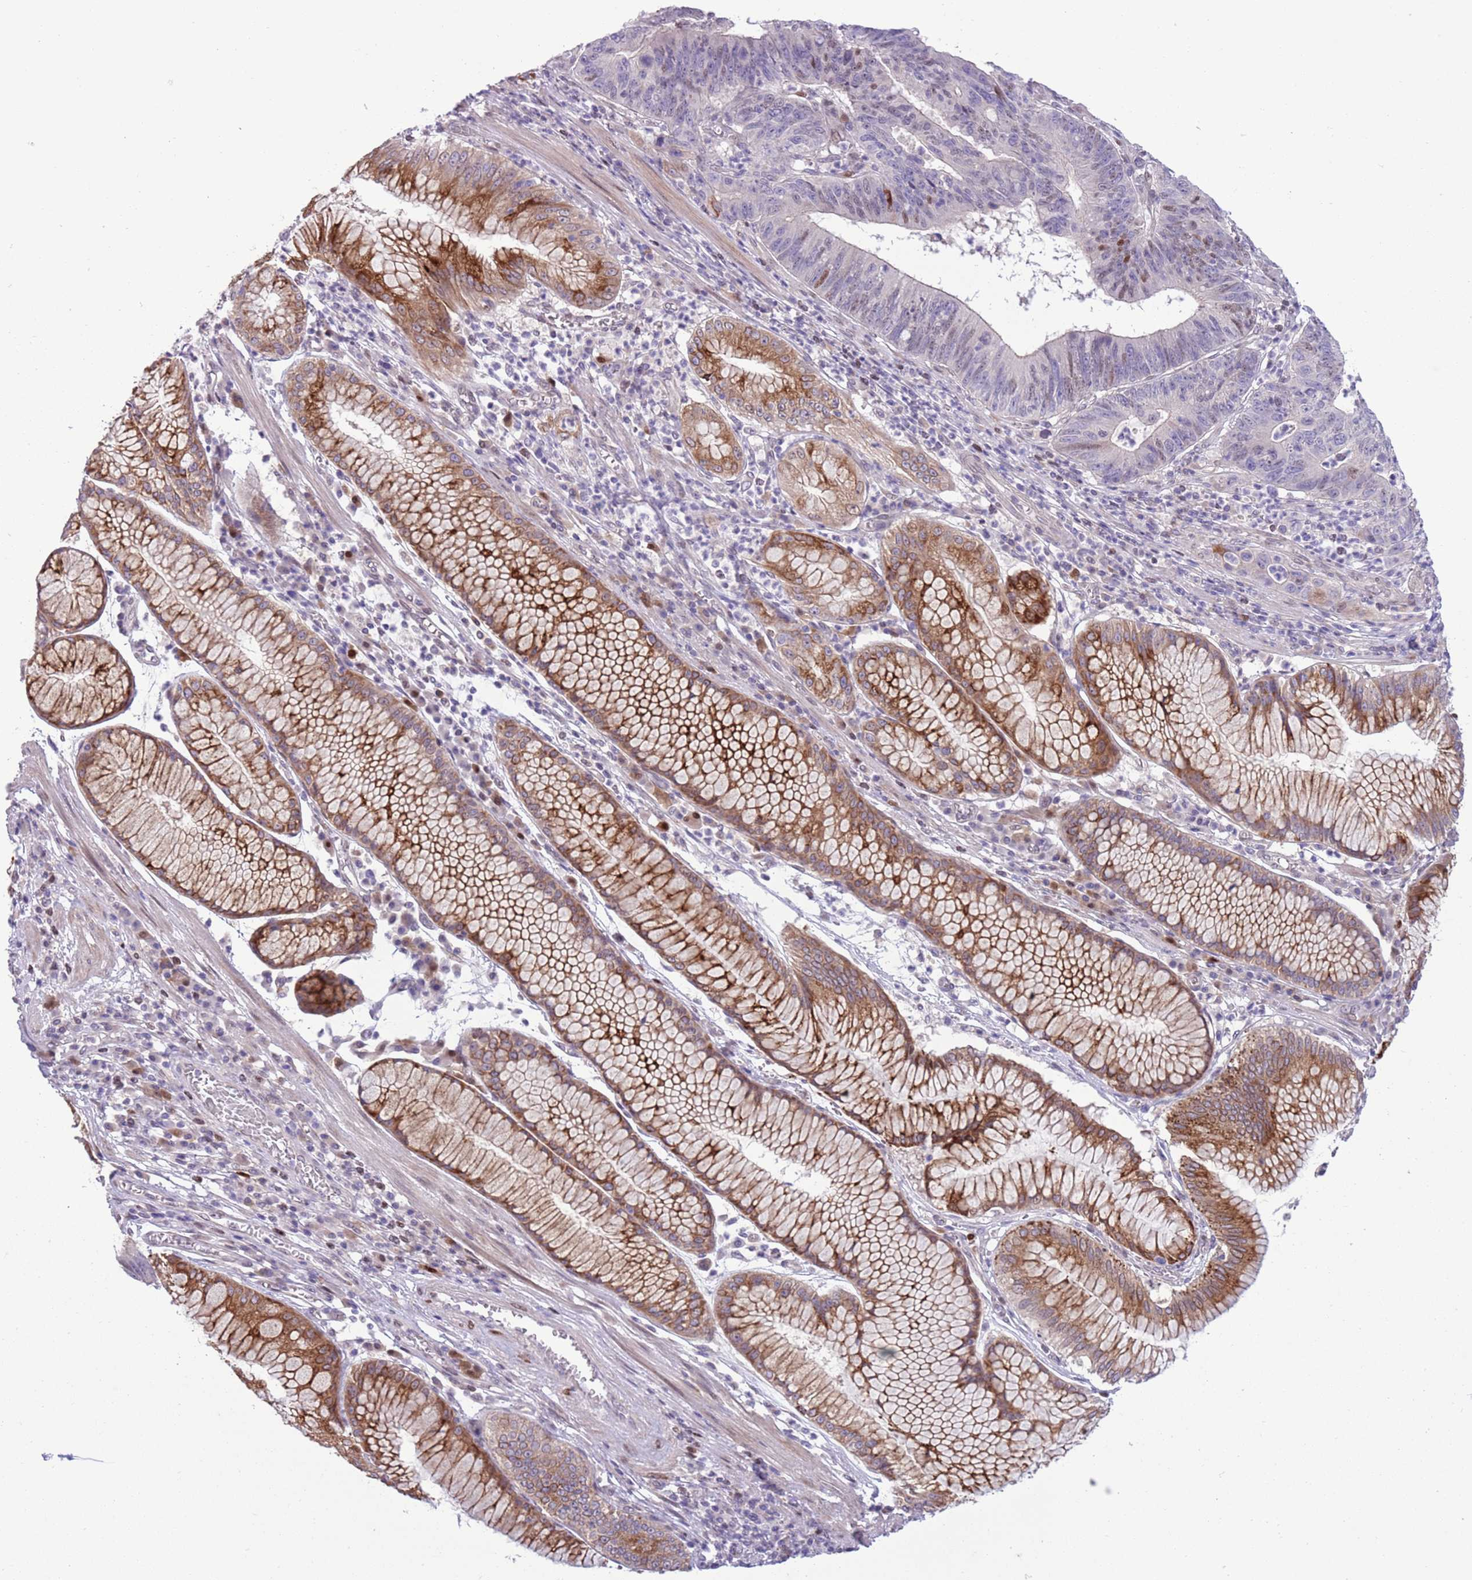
{"staining": {"intensity": "moderate", "quantity": "<25%", "location": "nuclear"}, "tissue": "stomach cancer", "cell_type": "Tumor cells", "image_type": "cancer", "snomed": [{"axis": "morphology", "description": "Adenocarcinoma, NOS"}, {"axis": "topography", "description": "Stomach"}], "caption": "The histopathology image demonstrates staining of stomach cancer, revealing moderate nuclear protein positivity (brown color) within tumor cells.", "gene": "CCND2", "patient": {"sex": "male", "age": 59}}